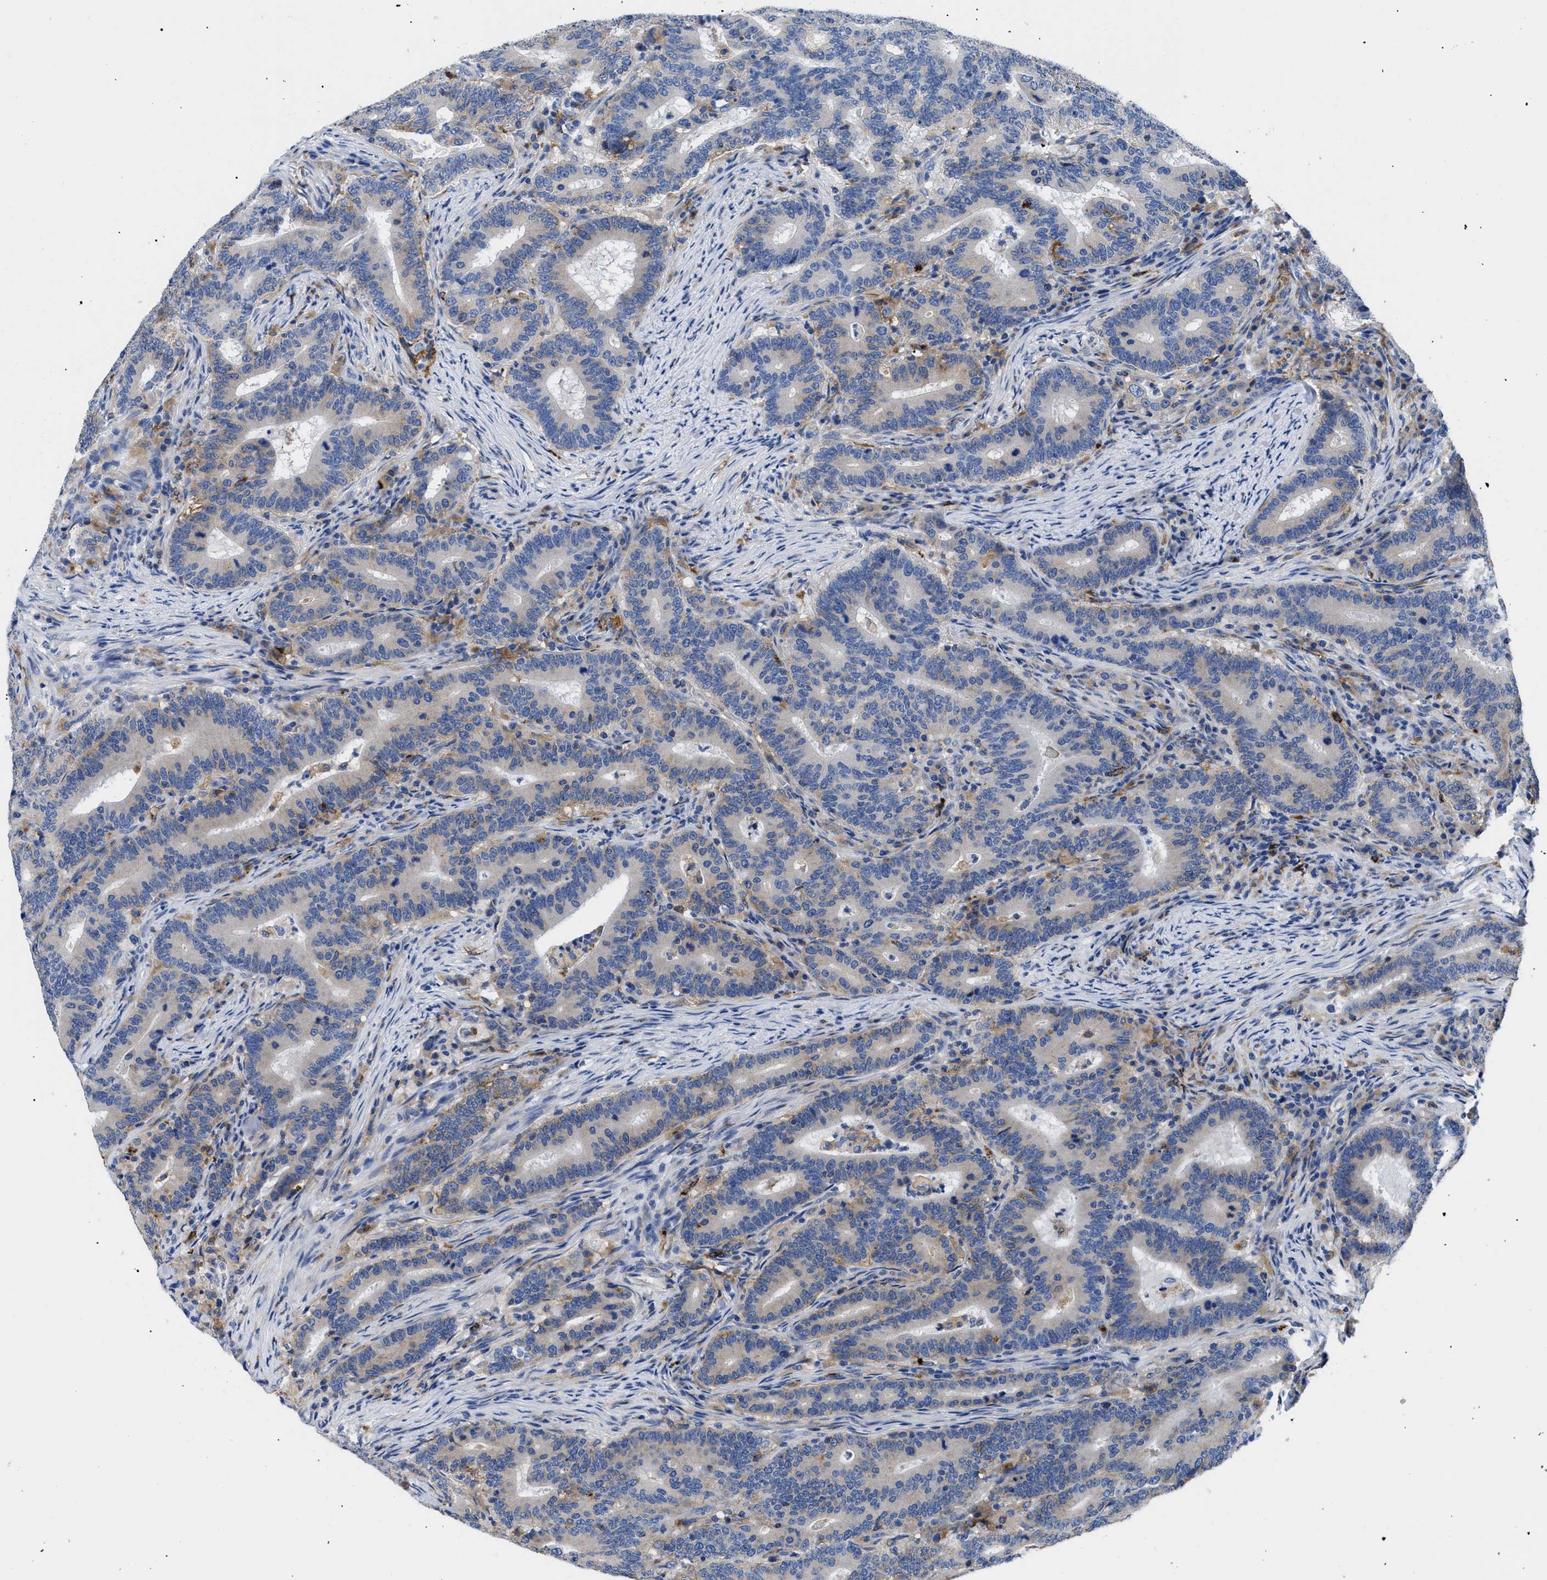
{"staining": {"intensity": "weak", "quantity": "<25%", "location": "cytoplasmic/membranous"}, "tissue": "colorectal cancer", "cell_type": "Tumor cells", "image_type": "cancer", "snomed": [{"axis": "morphology", "description": "Adenocarcinoma, NOS"}, {"axis": "topography", "description": "Colon"}], "caption": "Tumor cells are negative for brown protein staining in adenocarcinoma (colorectal). Nuclei are stained in blue.", "gene": "HLA-DPA1", "patient": {"sex": "female", "age": 66}}